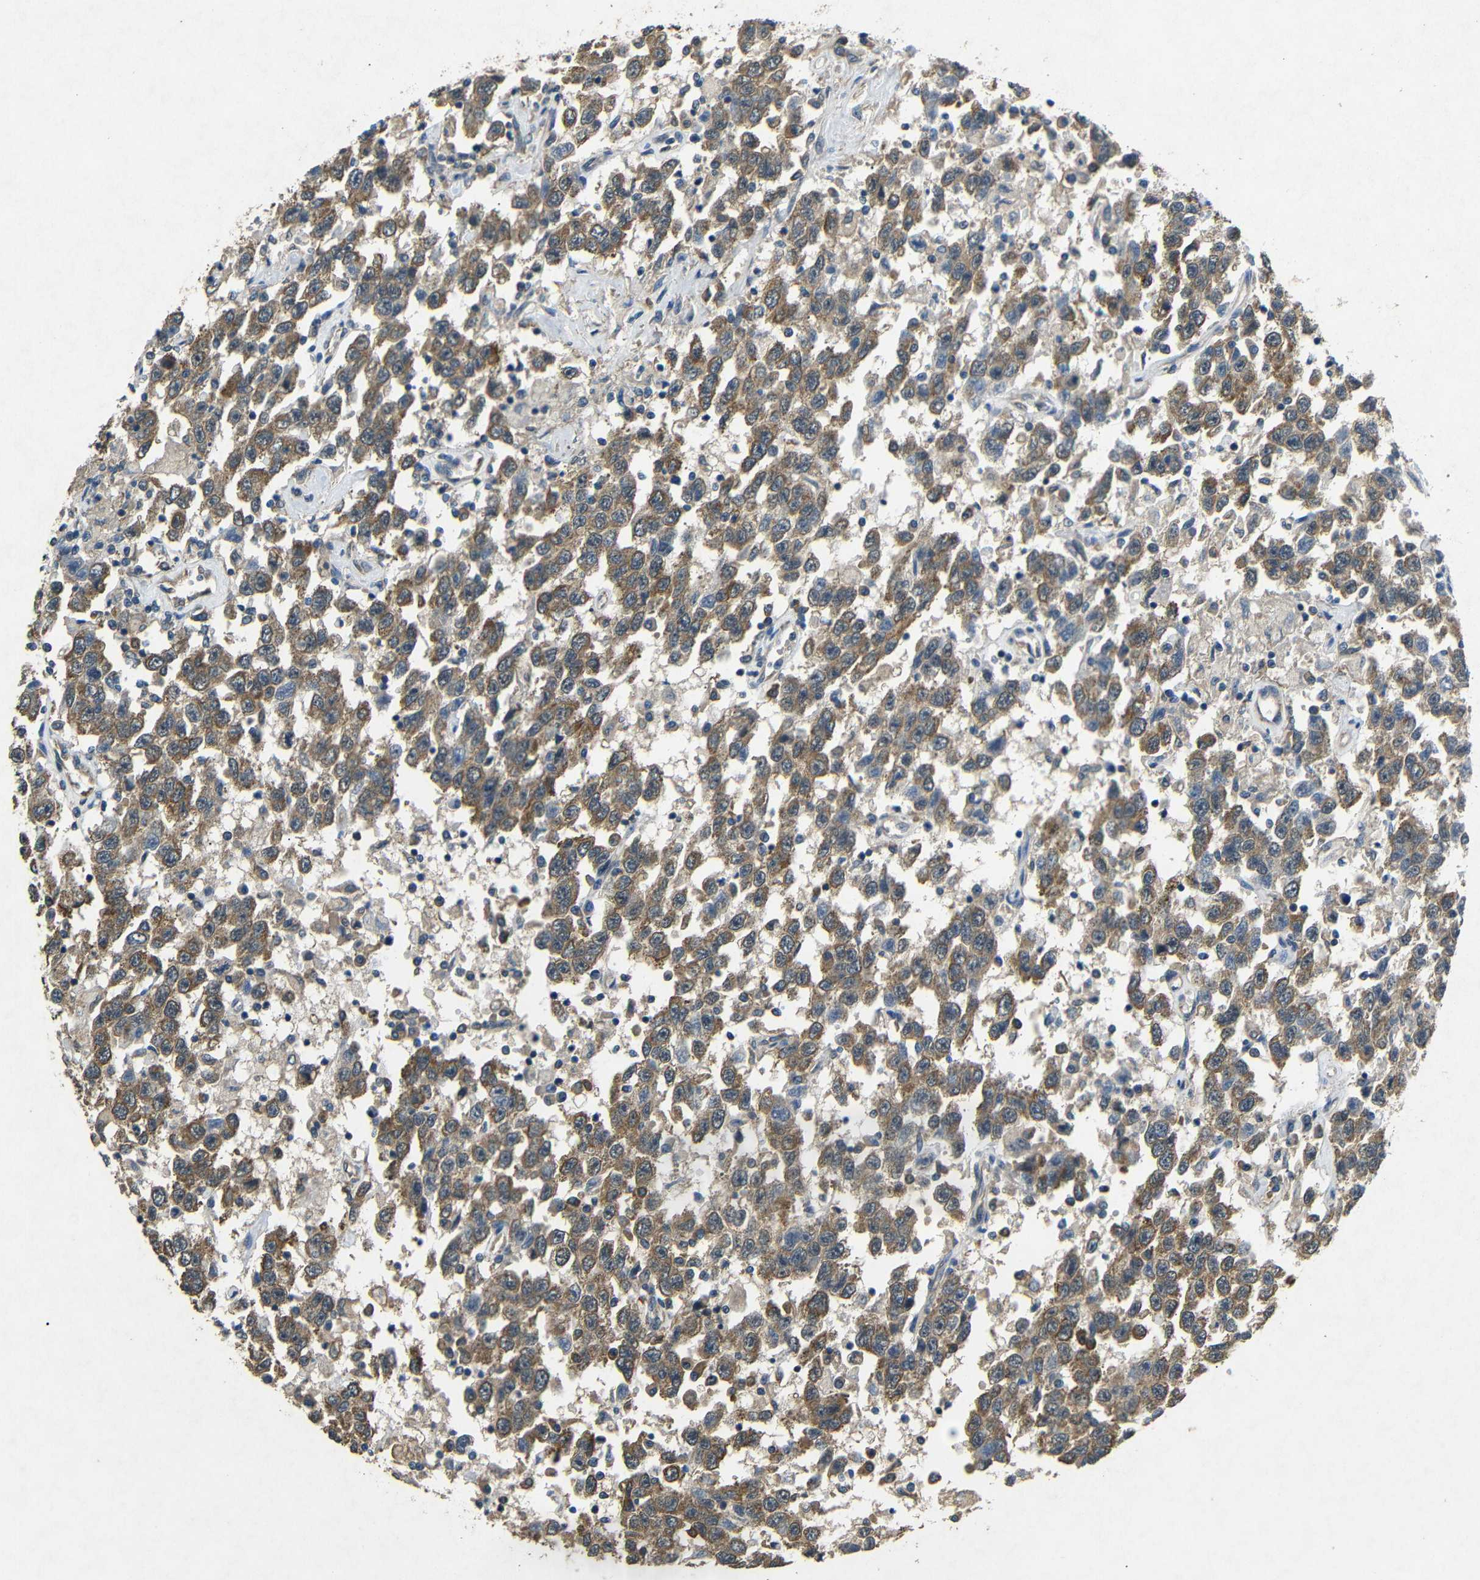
{"staining": {"intensity": "moderate", "quantity": ">75%", "location": "cytoplasmic/membranous"}, "tissue": "testis cancer", "cell_type": "Tumor cells", "image_type": "cancer", "snomed": [{"axis": "morphology", "description": "Seminoma, NOS"}, {"axis": "topography", "description": "Testis"}], "caption": "A high-resolution histopathology image shows immunohistochemistry (IHC) staining of testis cancer, which demonstrates moderate cytoplasmic/membranous expression in about >75% of tumor cells.", "gene": "BNIP3", "patient": {"sex": "male", "age": 41}}